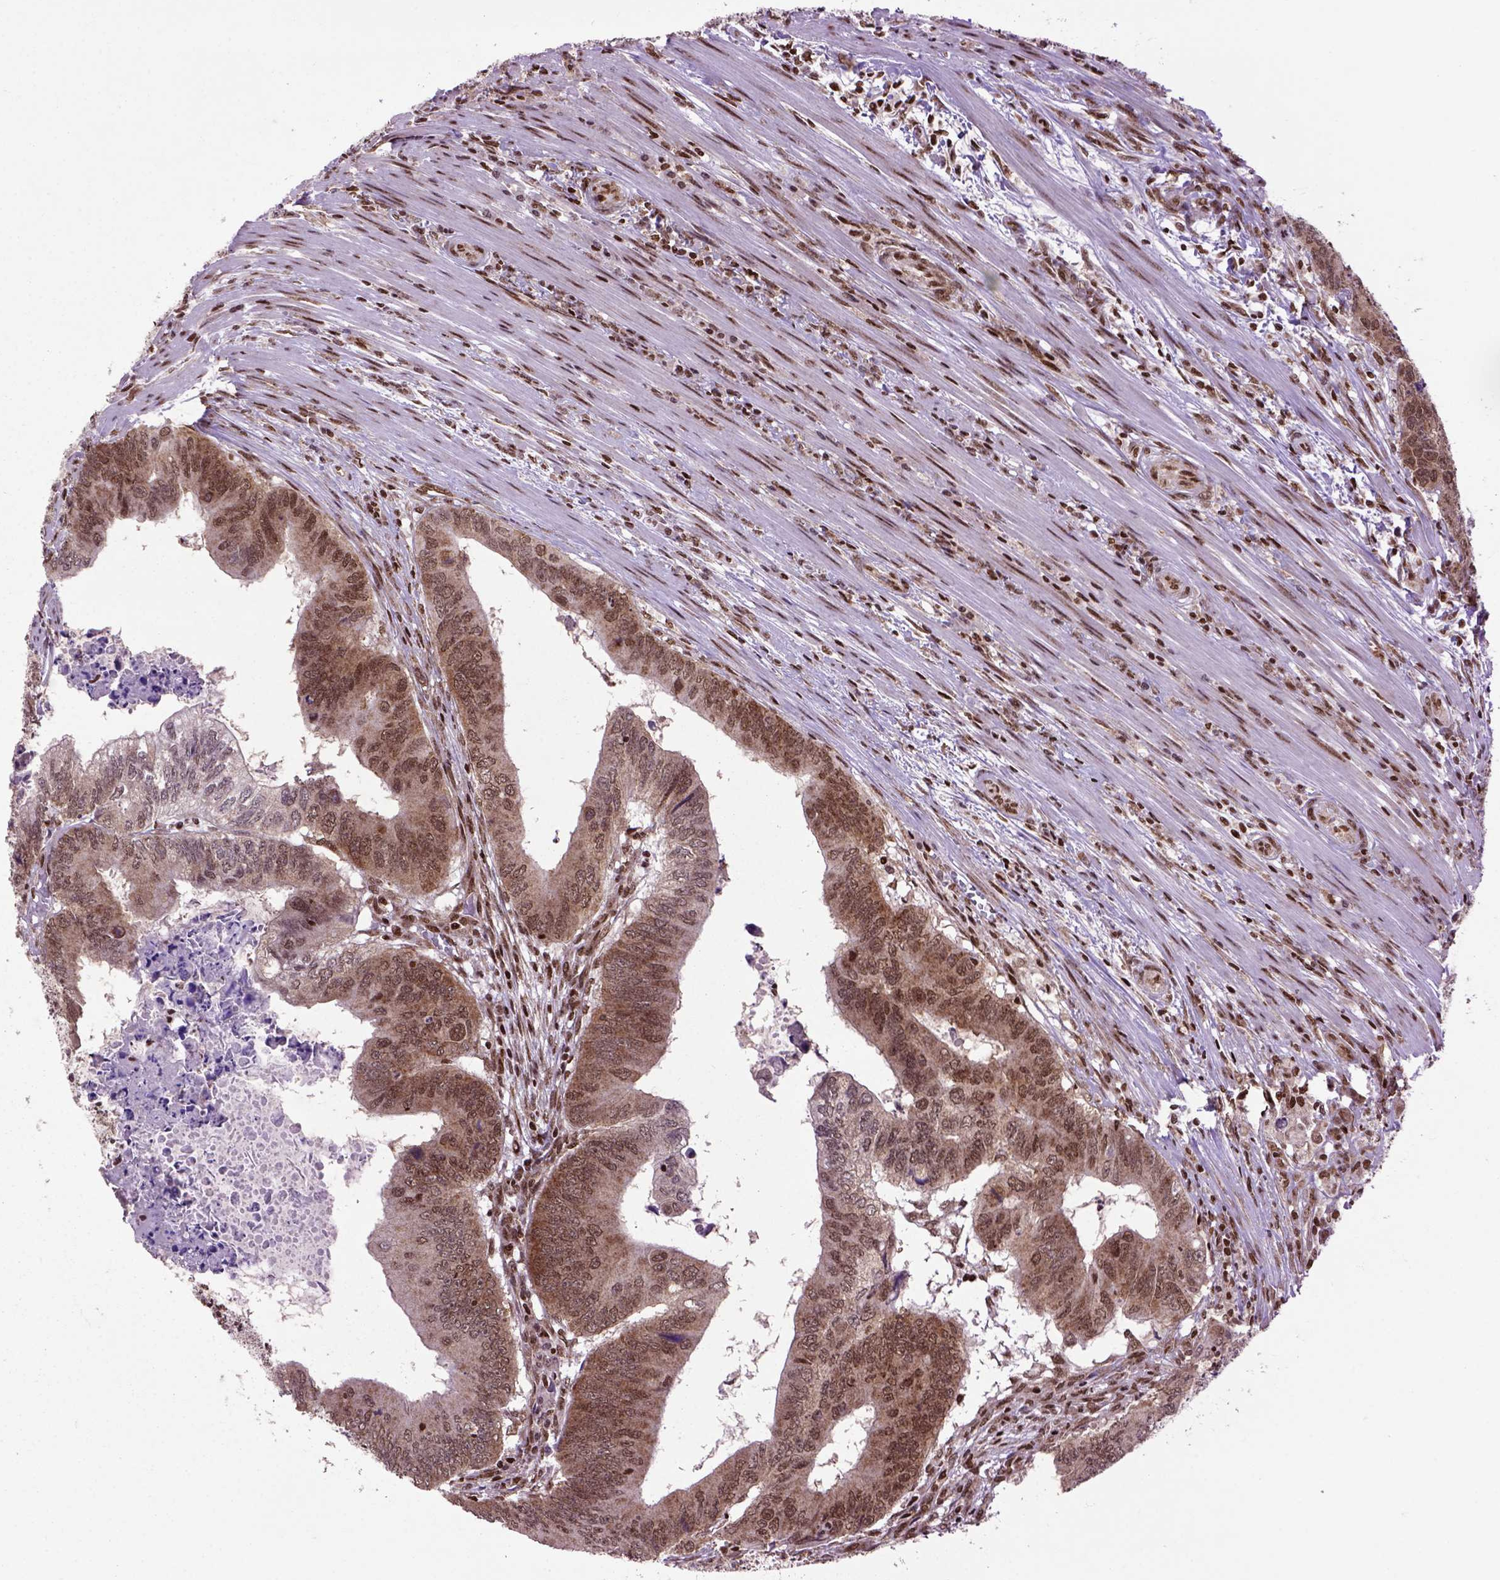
{"staining": {"intensity": "moderate", "quantity": ">75%", "location": "cytoplasmic/membranous,nuclear"}, "tissue": "colorectal cancer", "cell_type": "Tumor cells", "image_type": "cancer", "snomed": [{"axis": "morphology", "description": "Adenocarcinoma, NOS"}, {"axis": "topography", "description": "Colon"}], "caption": "Tumor cells show medium levels of moderate cytoplasmic/membranous and nuclear expression in about >75% of cells in human colorectal adenocarcinoma.", "gene": "CELF1", "patient": {"sex": "male", "age": 53}}